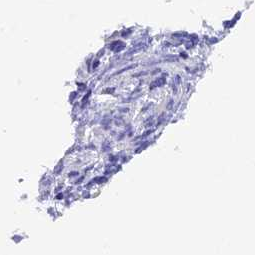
{"staining": {"intensity": "negative", "quantity": "none", "location": "none"}, "tissue": "endometrium", "cell_type": "Cells in endometrial stroma", "image_type": "normal", "snomed": [{"axis": "morphology", "description": "Normal tissue, NOS"}, {"axis": "topography", "description": "Uterus"}, {"axis": "topography", "description": "Endometrium"}], "caption": "This is an immunohistochemistry photomicrograph of normal human endometrium. There is no staining in cells in endometrial stroma.", "gene": "KCTD14", "patient": {"sex": "female", "age": 48}}